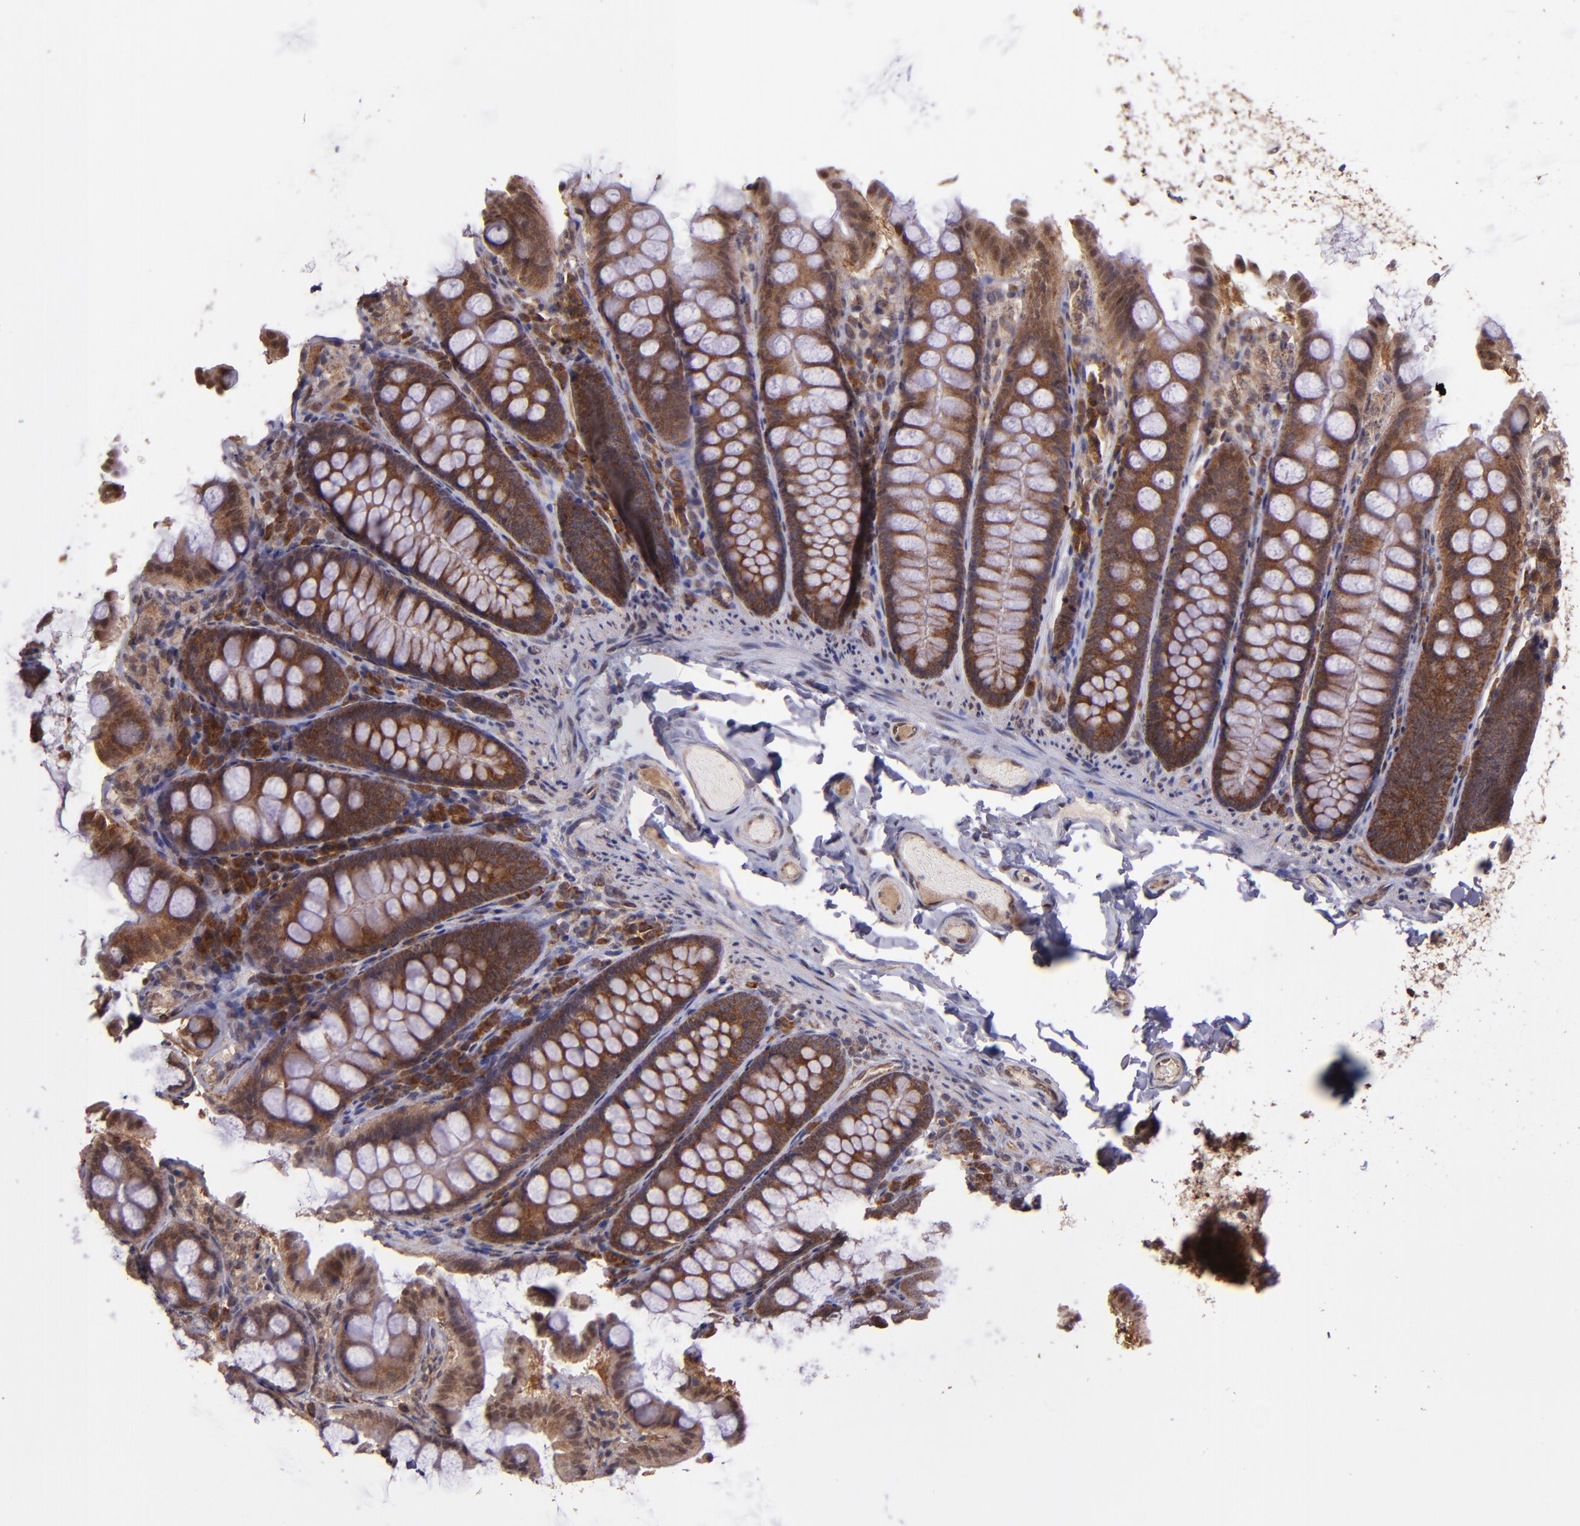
{"staining": {"intensity": "strong", "quantity": ">75%", "location": "cytoplasmic/membranous"}, "tissue": "colon", "cell_type": "Endothelial cells", "image_type": "normal", "snomed": [{"axis": "morphology", "description": "Normal tissue, NOS"}, {"axis": "topography", "description": "Colon"}], "caption": "Endothelial cells exhibit high levels of strong cytoplasmic/membranous staining in about >75% of cells in normal colon.", "gene": "USP51", "patient": {"sex": "female", "age": 61}}